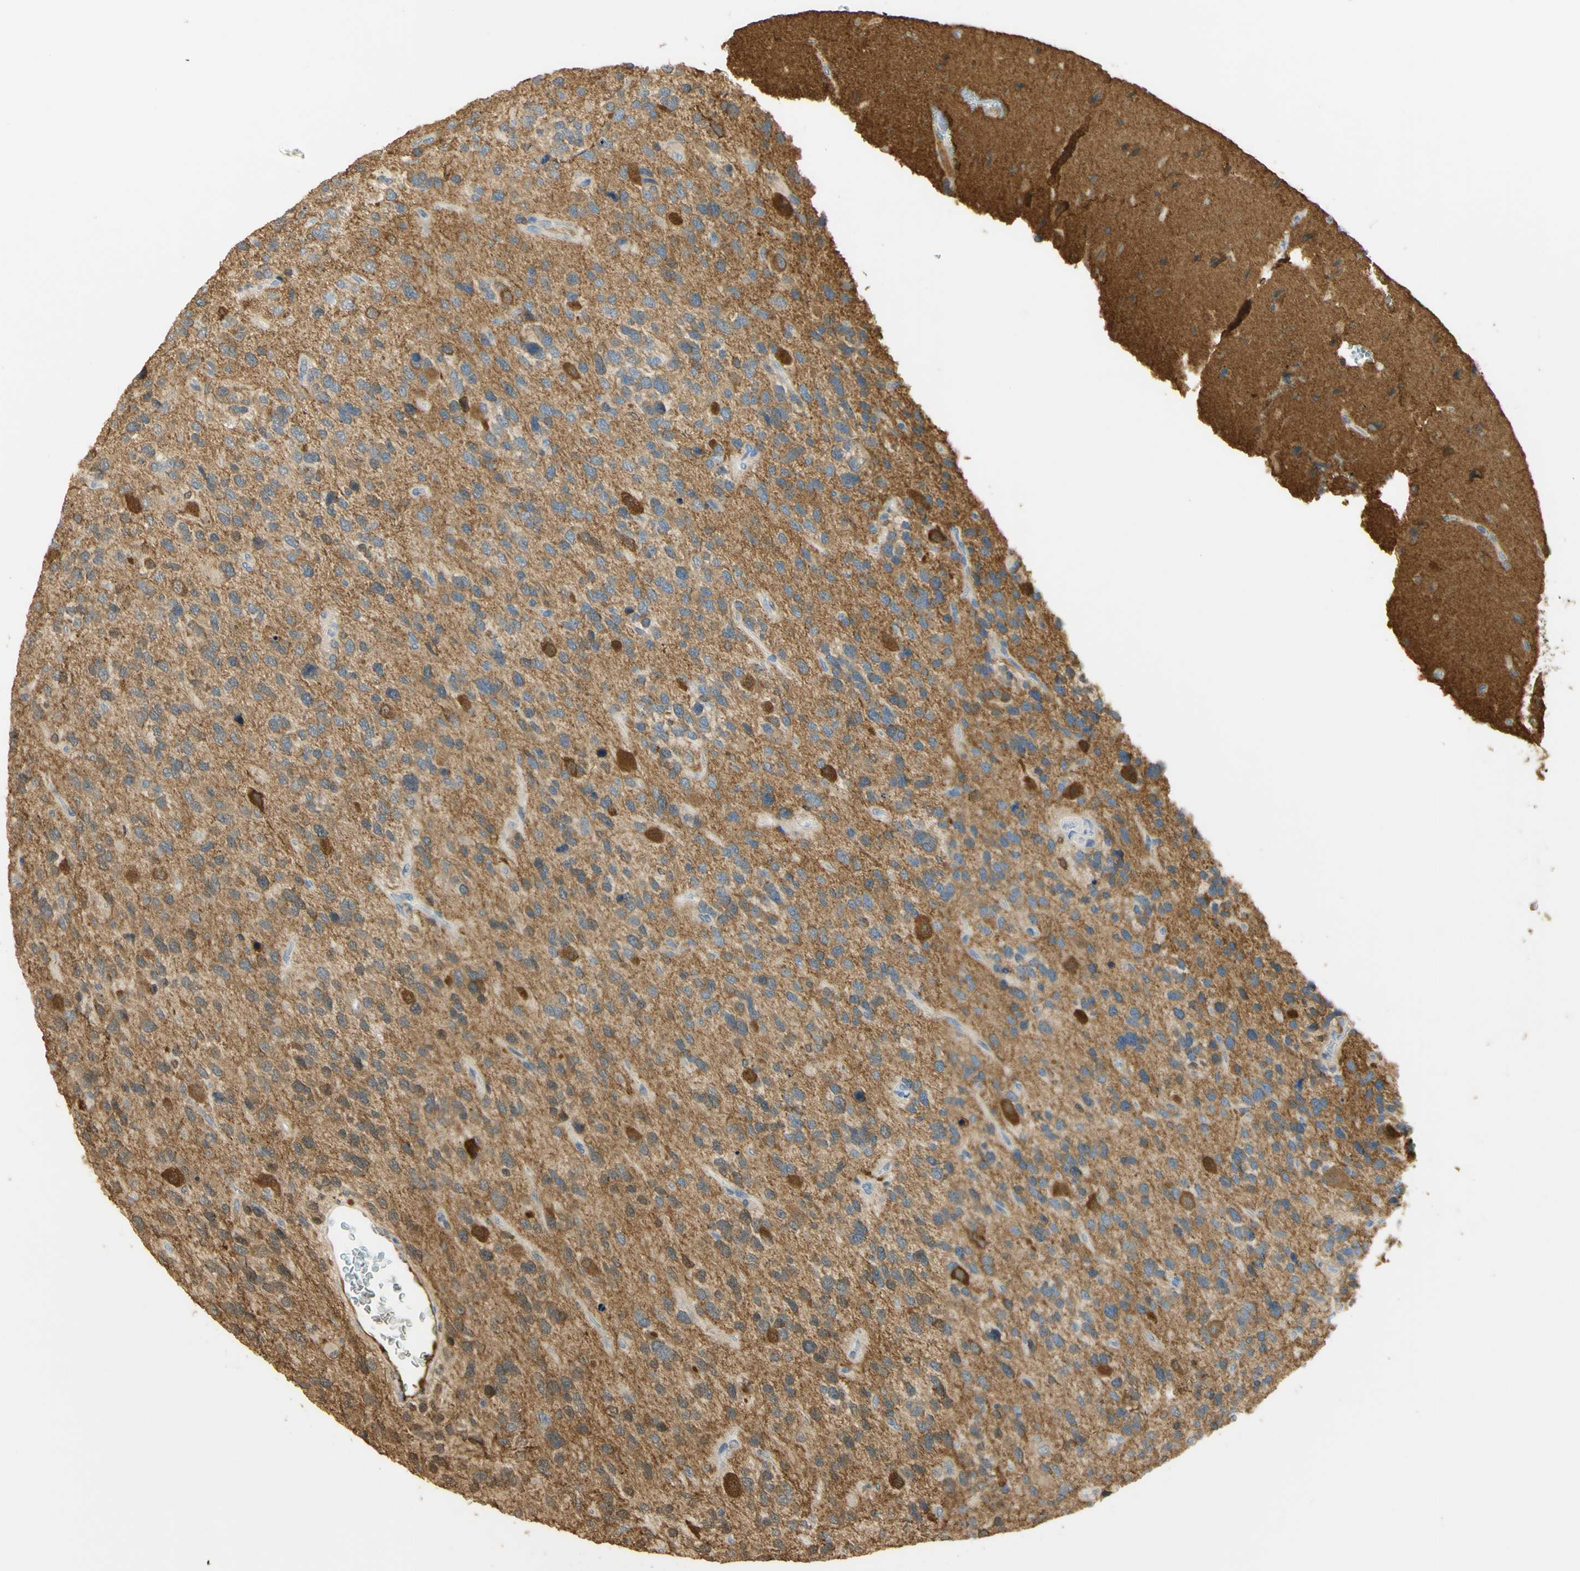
{"staining": {"intensity": "moderate", "quantity": ">75%", "location": "cytoplasmic/membranous"}, "tissue": "glioma", "cell_type": "Tumor cells", "image_type": "cancer", "snomed": [{"axis": "morphology", "description": "Glioma, malignant, High grade"}, {"axis": "topography", "description": "Brain"}], "caption": "Protein staining demonstrates moderate cytoplasmic/membranous expression in about >75% of tumor cells in high-grade glioma (malignant).", "gene": "PAK1", "patient": {"sex": "female", "age": 58}}